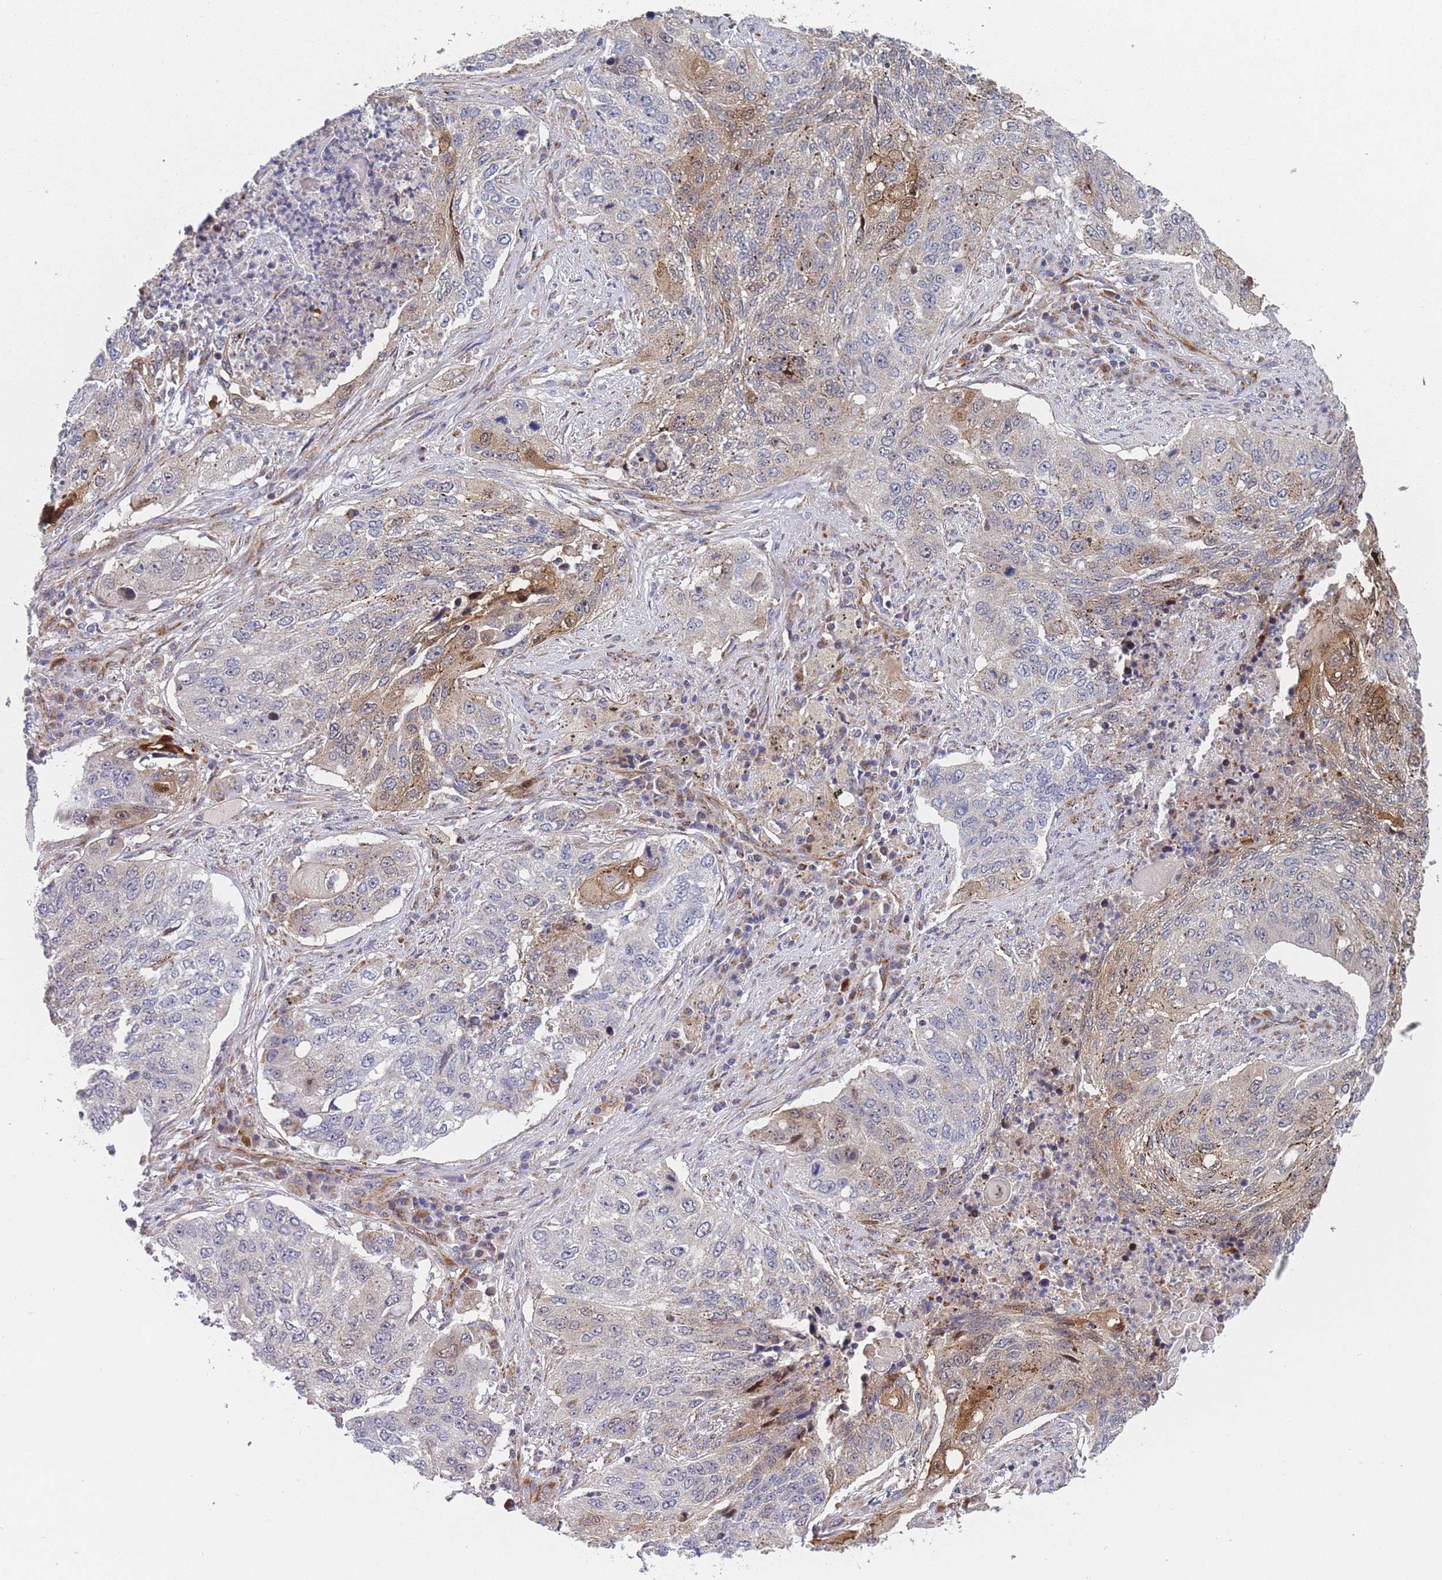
{"staining": {"intensity": "strong", "quantity": "<25%", "location": "cytoplasmic/membranous,nuclear"}, "tissue": "lung cancer", "cell_type": "Tumor cells", "image_type": "cancer", "snomed": [{"axis": "morphology", "description": "Squamous cell carcinoma, NOS"}, {"axis": "topography", "description": "Lung"}], "caption": "Lung squamous cell carcinoma stained with a brown dye exhibits strong cytoplasmic/membranous and nuclear positive positivity in approximately <25% of tumor cells.", "gene": "MTRES1", "patient": {"sex": "female", "age": 63}}